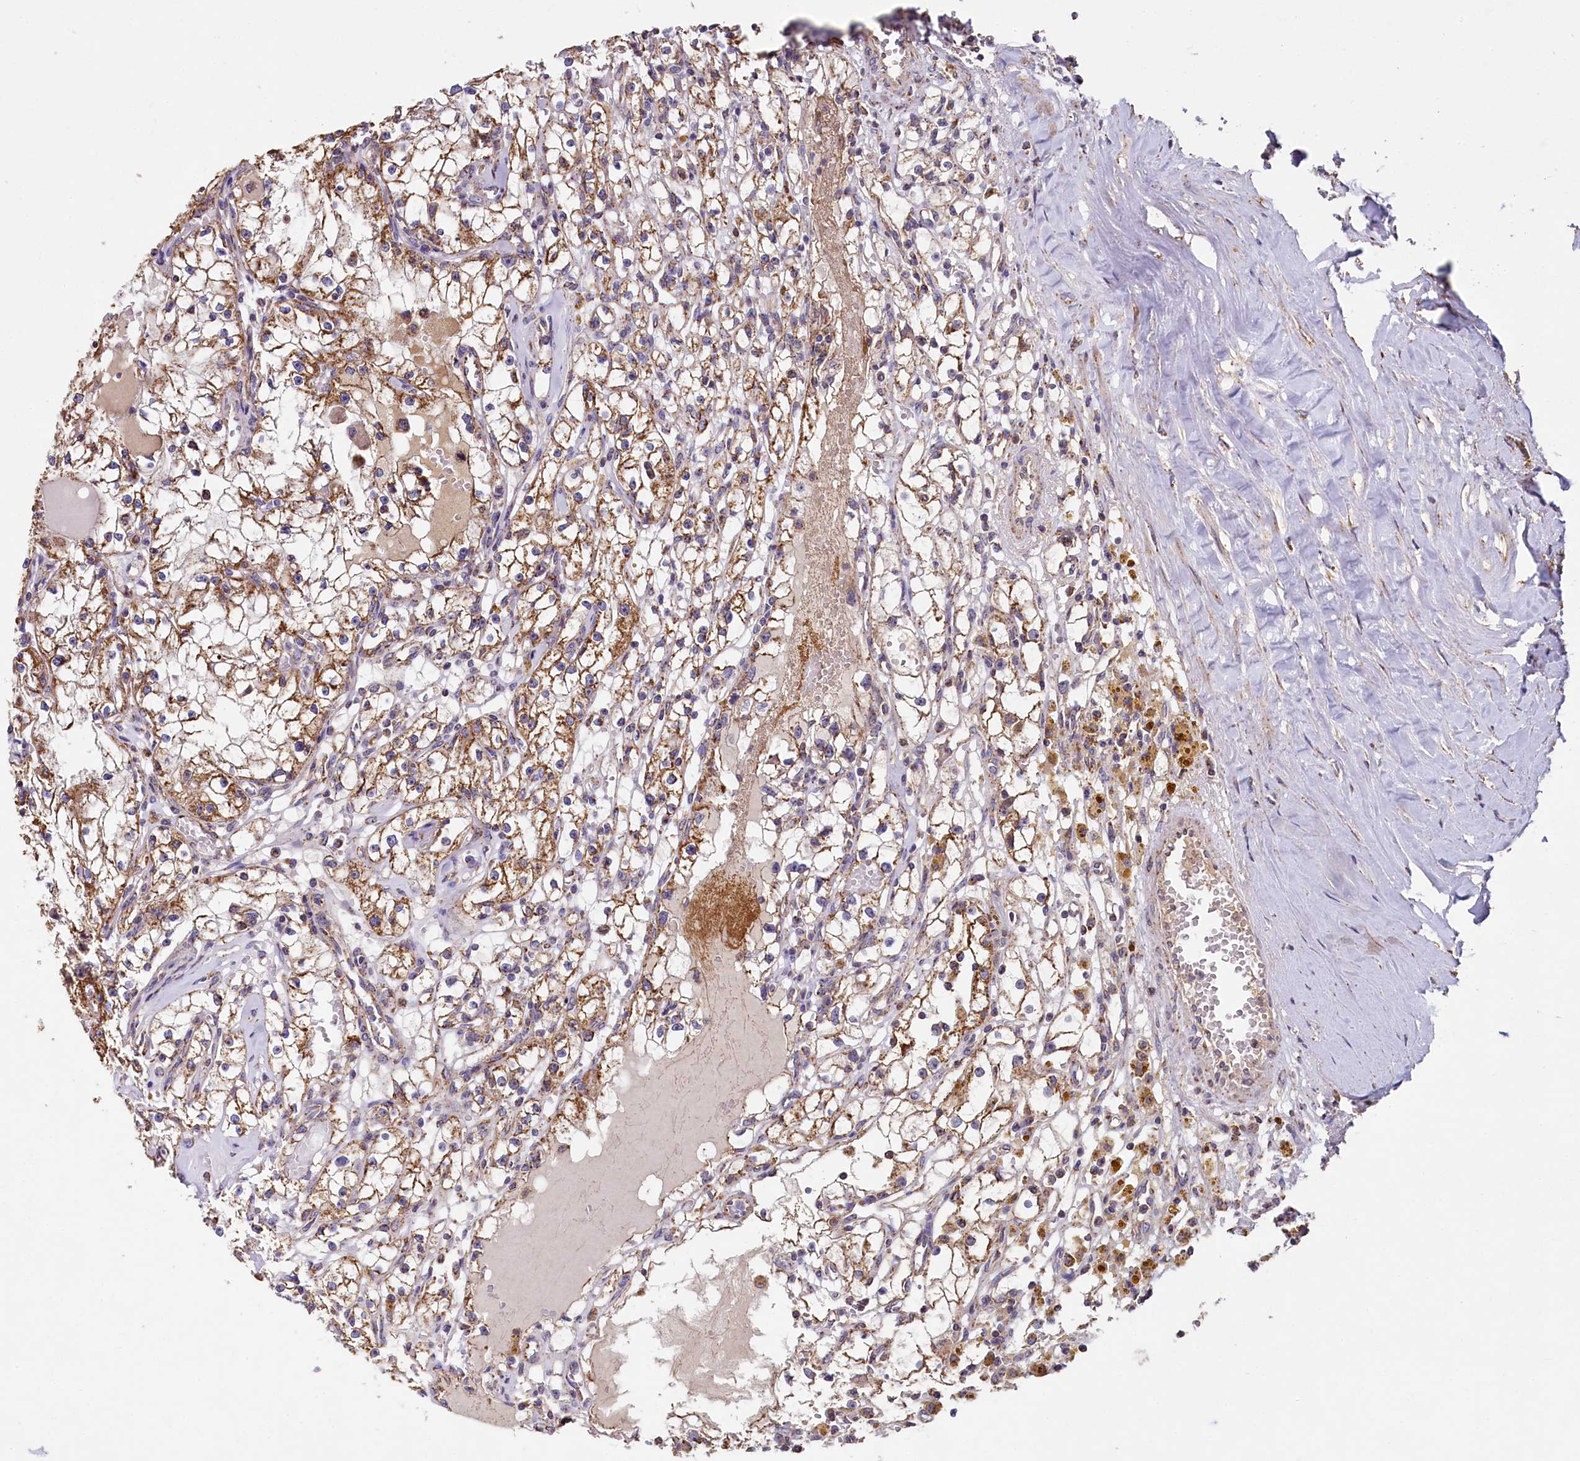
{"staining": {"intensity": "moderate", "quantity": ">75%", "location": "cytoplasmic/membranous"}, "tissue": "renal cancer", "cell_type": "Tumor cells", "image_type": "cancer", "snomed": [{"axis": "morphology", "description": "Adenocarcinoma, NOS"}, {"axis": "topography", "description": "Kidney"}], "caption": "Renal cancer stained with a protein marker reveals moderate staining in tumor cells.", "gene": "SPRYD3", "patient": {"sex": "male", "age": 56}}